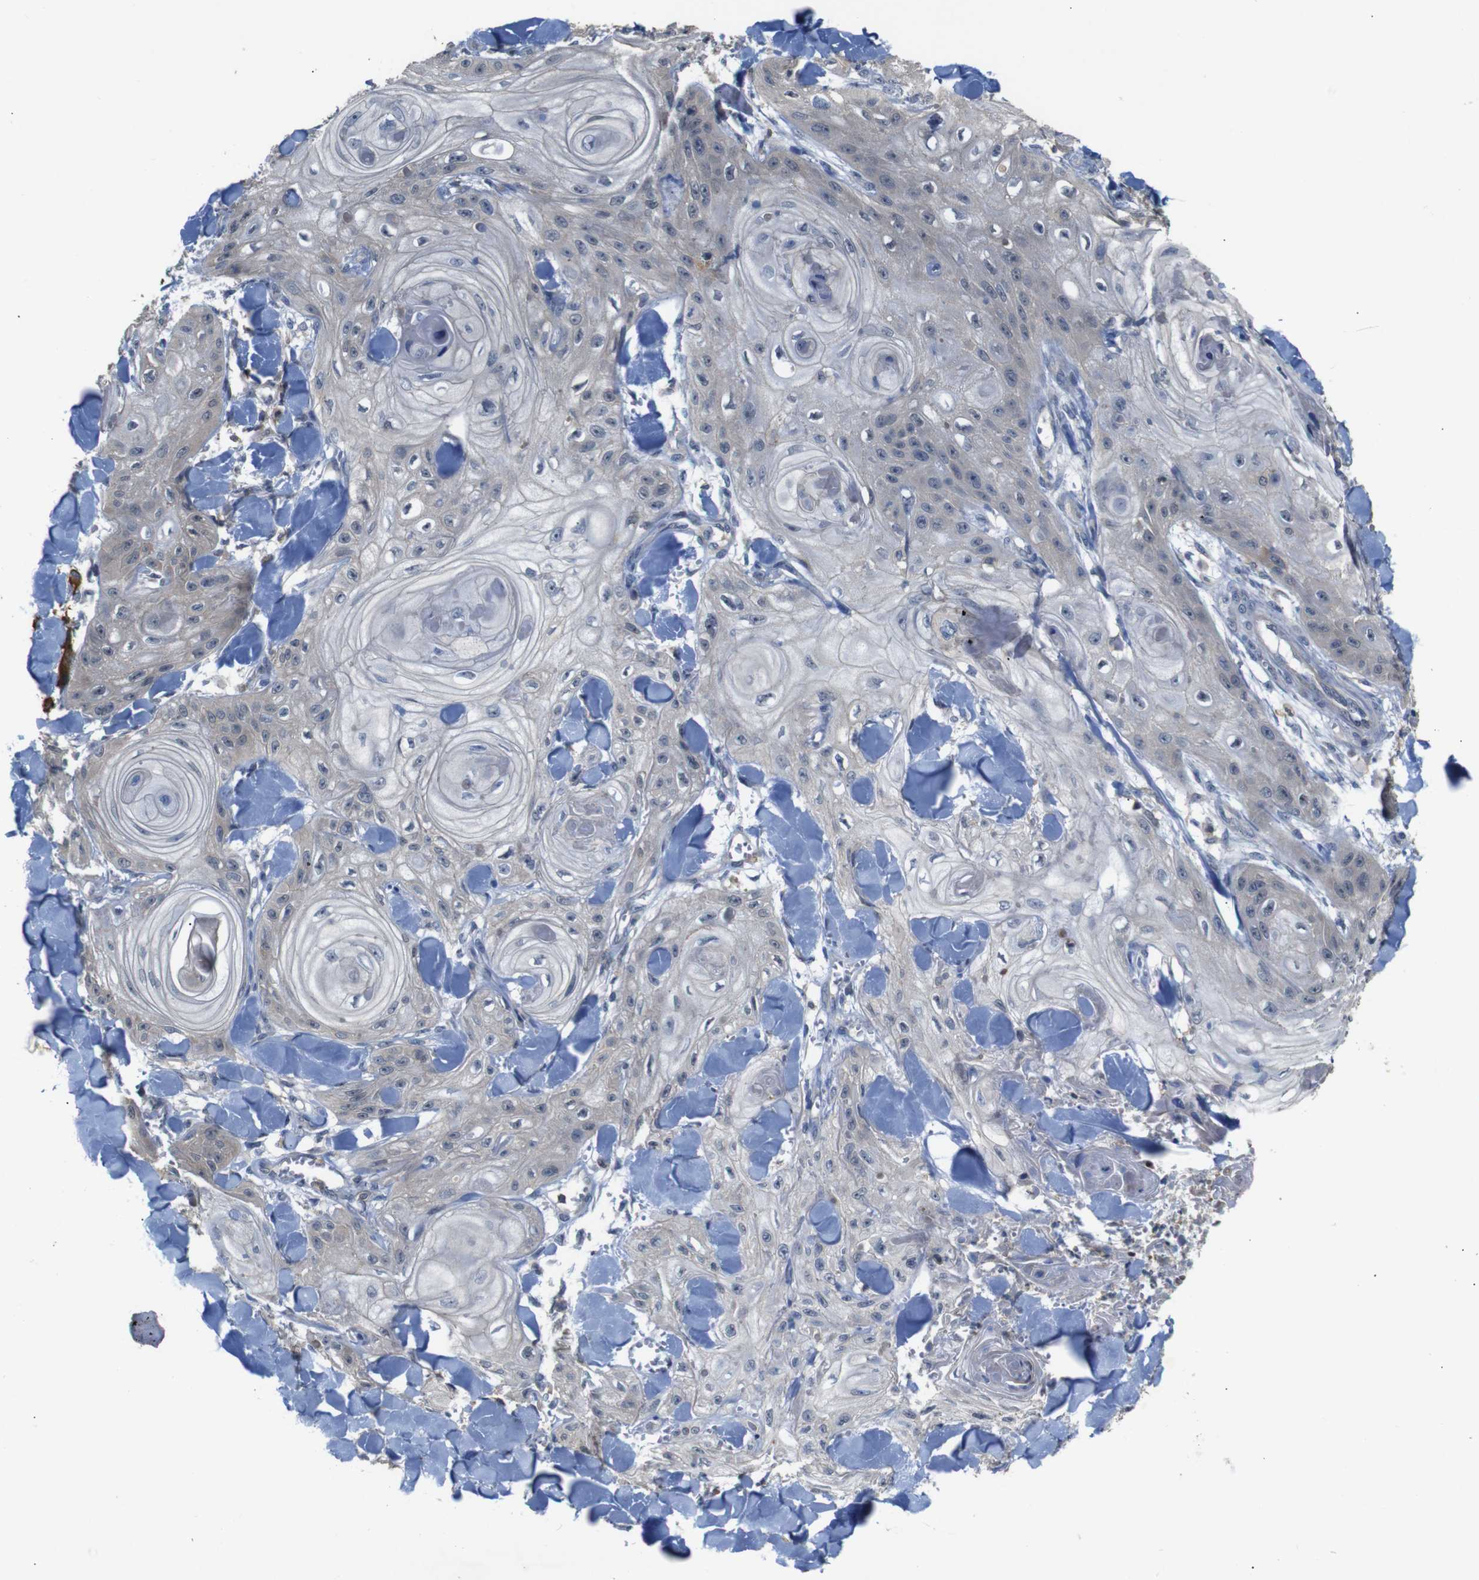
{"staining": {"intensity": "negative", "quantity": "none", "location": "none"}, "tissue": "skin cancer", "cell_type": "Tumor cells", "image_type": "cancer", "snomed": [{"axis": "morphology", "description": "Squamous cell carcinoma, NOS"}, {"axis": "topography", "description": "Skin"}], "caption": "High magnification brightfield microscopy of skin cancer stained with DAB (brown) and counterstained with hematoxylin (blue): tumor cells show no significant positivity.", "gene": "BRWD3", "patient": {"sex": "male", "age": 74}}